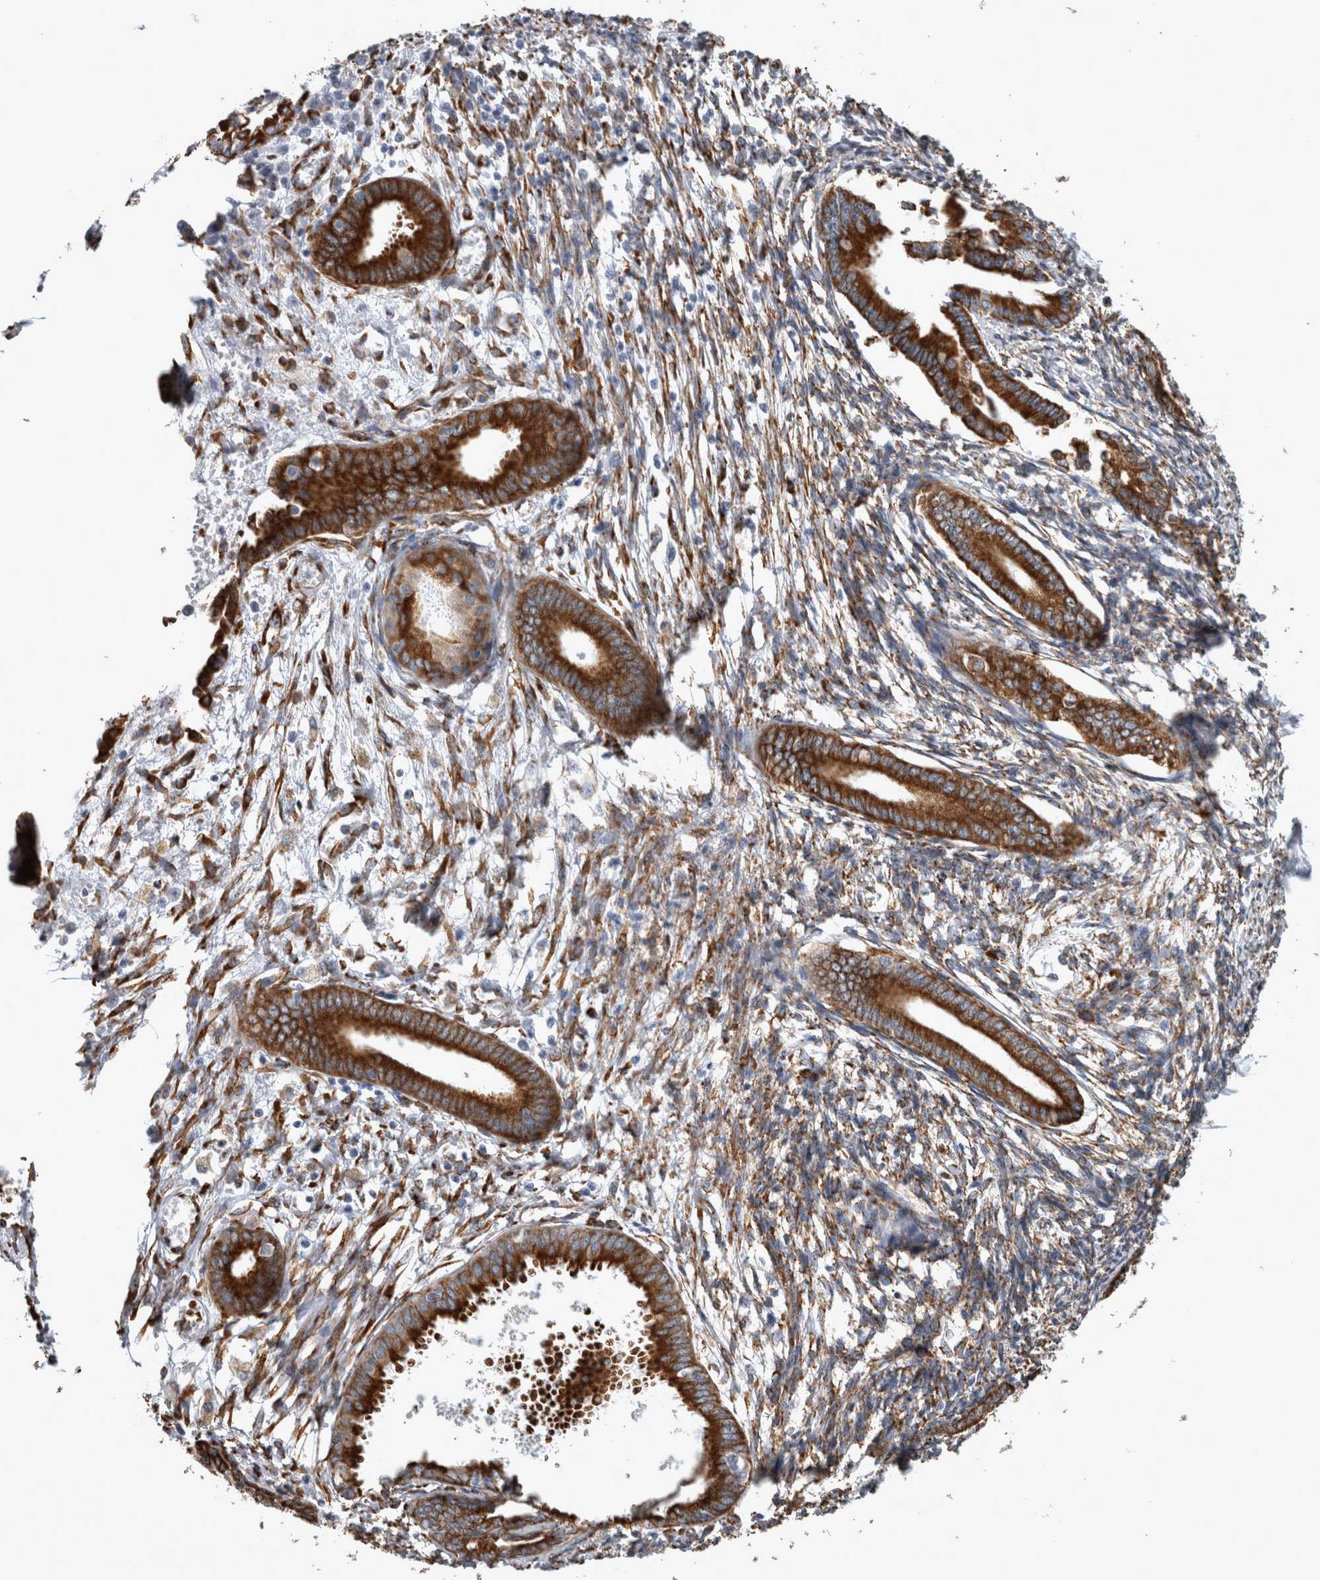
{"staining": {"intensity": "moderate", "quantity": ">75%", "location": "cytoplasmic/membranous"}, "tissue": "endometrium", "cell_type": "Cells in endometrial stroma", "image_type": "normal", "snomed": [{"axis": "morphology", "description": "Normal tissue, NOS"}, {"axis": "topography", "description": "Endometrium"}], "caption": "Protein staining of unremarkable endometrium demonstrates moderate cytoplasmic/membranous staining in approximately >75% of cells in endometrial stroma. The staining was performed using DAB, with brown indicating positive protein expression. Nuclei are stained blue with hematoxylin.", "gene": "FHIP2B", "patient": {"sex": "female", "age": 56}}